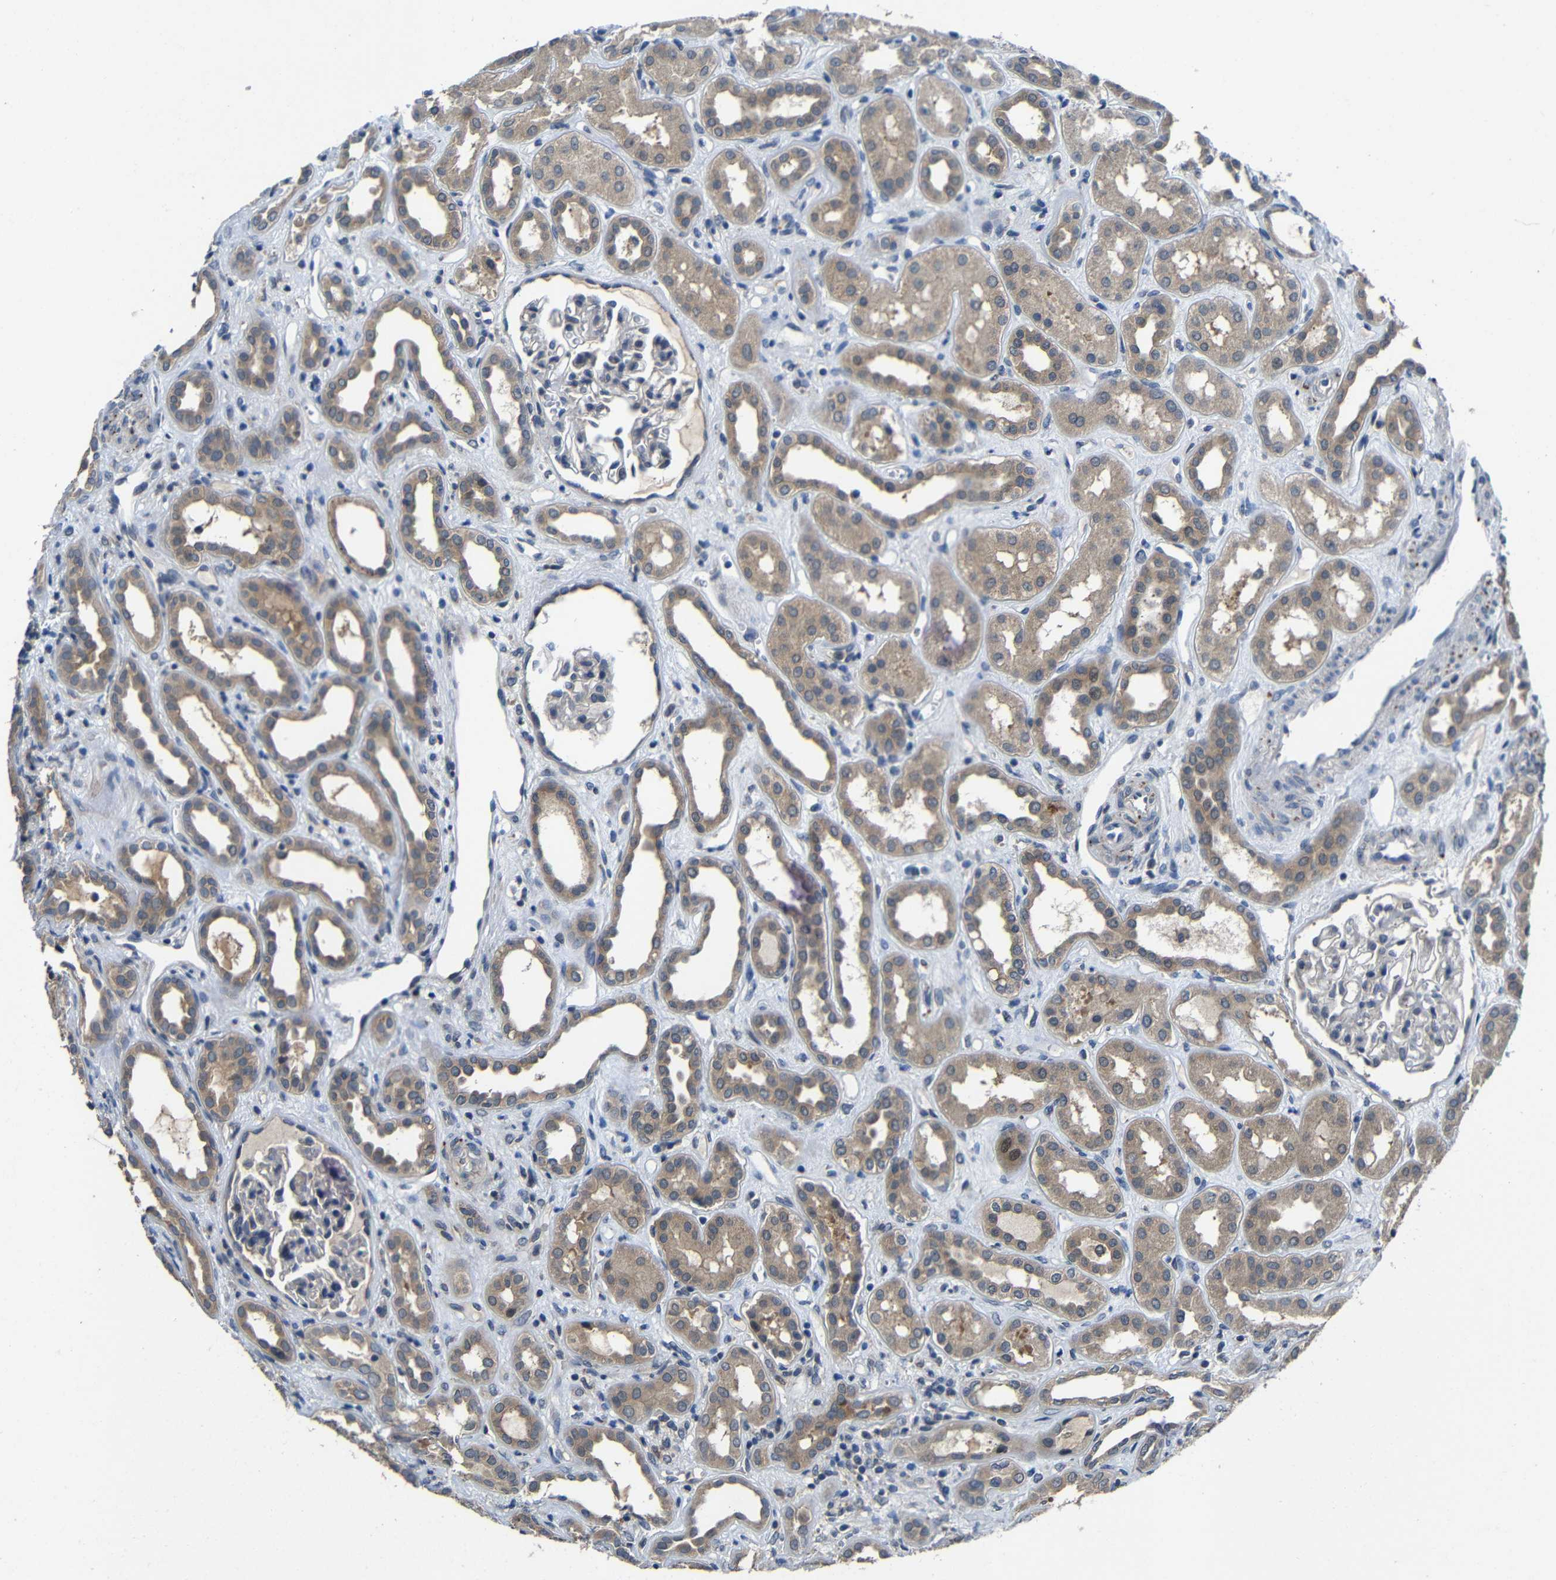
{"staining": {"intensity": "negative", "quantity": "none", "location": "none"}, "tissue": "kidney", "cell_type": "Cells in glomeruli", "image_type": "normal", "snomed": [{"axis": "morphology", "description": "Normal tissue, NOS"}, {"axis": "topography", "description": "Kidney"}], "caption": "Immunohistochemistry photomicrograph of benign kidney: human kidney stained with DAB displays no significant protein expression in cells in glomeruli.", "gene": "C6orf89", "patient": {"sex": "male", "age": 59}}